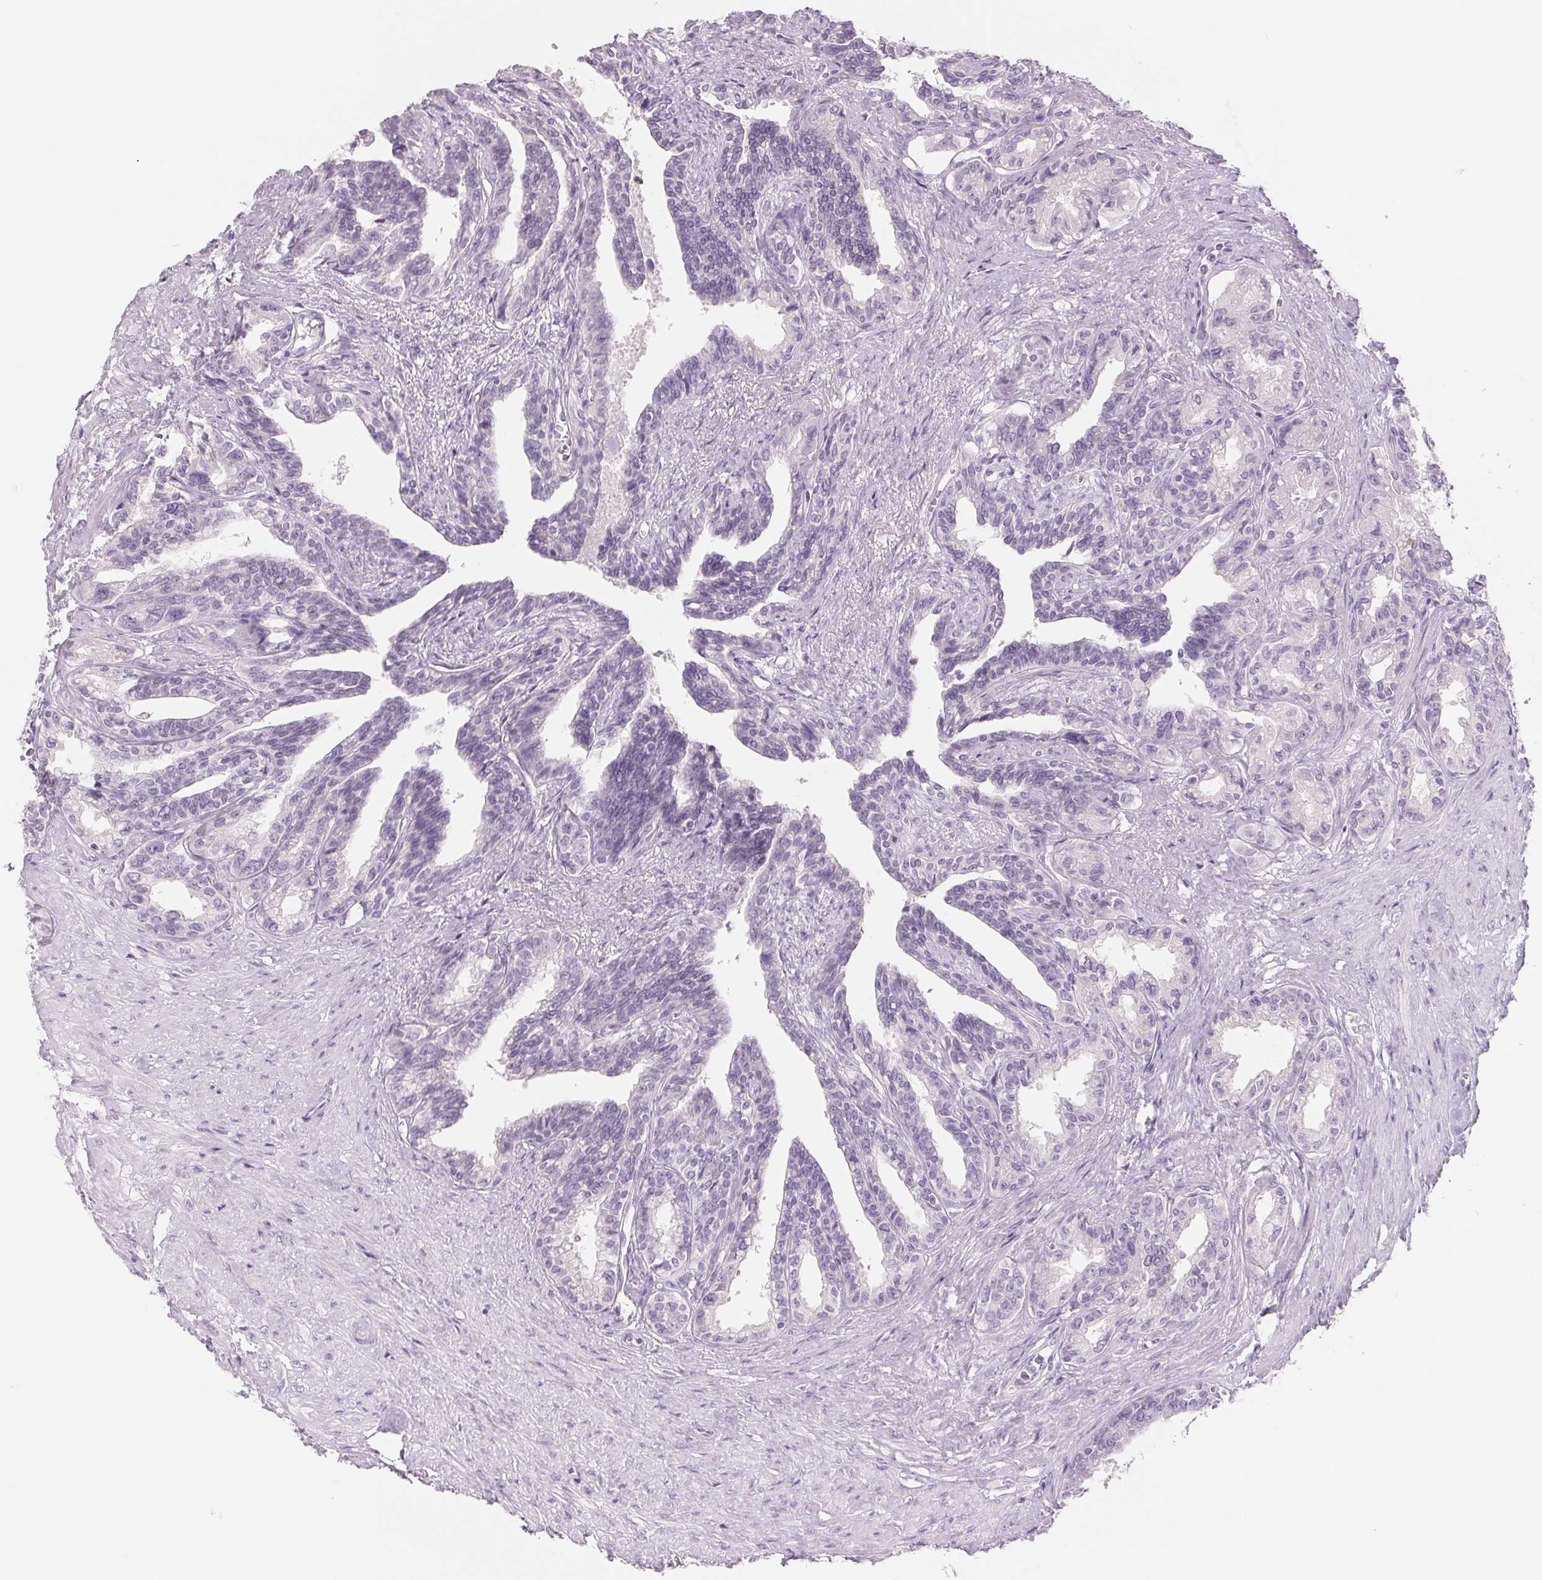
{"staining": {"intensity": "negative", "quantity": "none", "location": "none"}, "tissue": "seminal vesicle", "cell_type": "Glandular cells", "image_type": "normal", "snomed": [{"axis": "morphology", "description": "Normal tissue, NOS"}, {"axis": "morphology", "description": "Urothelial carcinoma, NOS"}, {"axis": "topography", "description": "Urinary bladder"}, {"axis": "topography", "description": "Seminal veicle"}], "caption": "High power microscopy histopathology image of an immunohistochemistry micrograph of unremarkable seminal vesicle, revealing no significant positivity in glandular cells.", "gene": "CCDC168", "patient": {"sex": "male", "age": 76}}